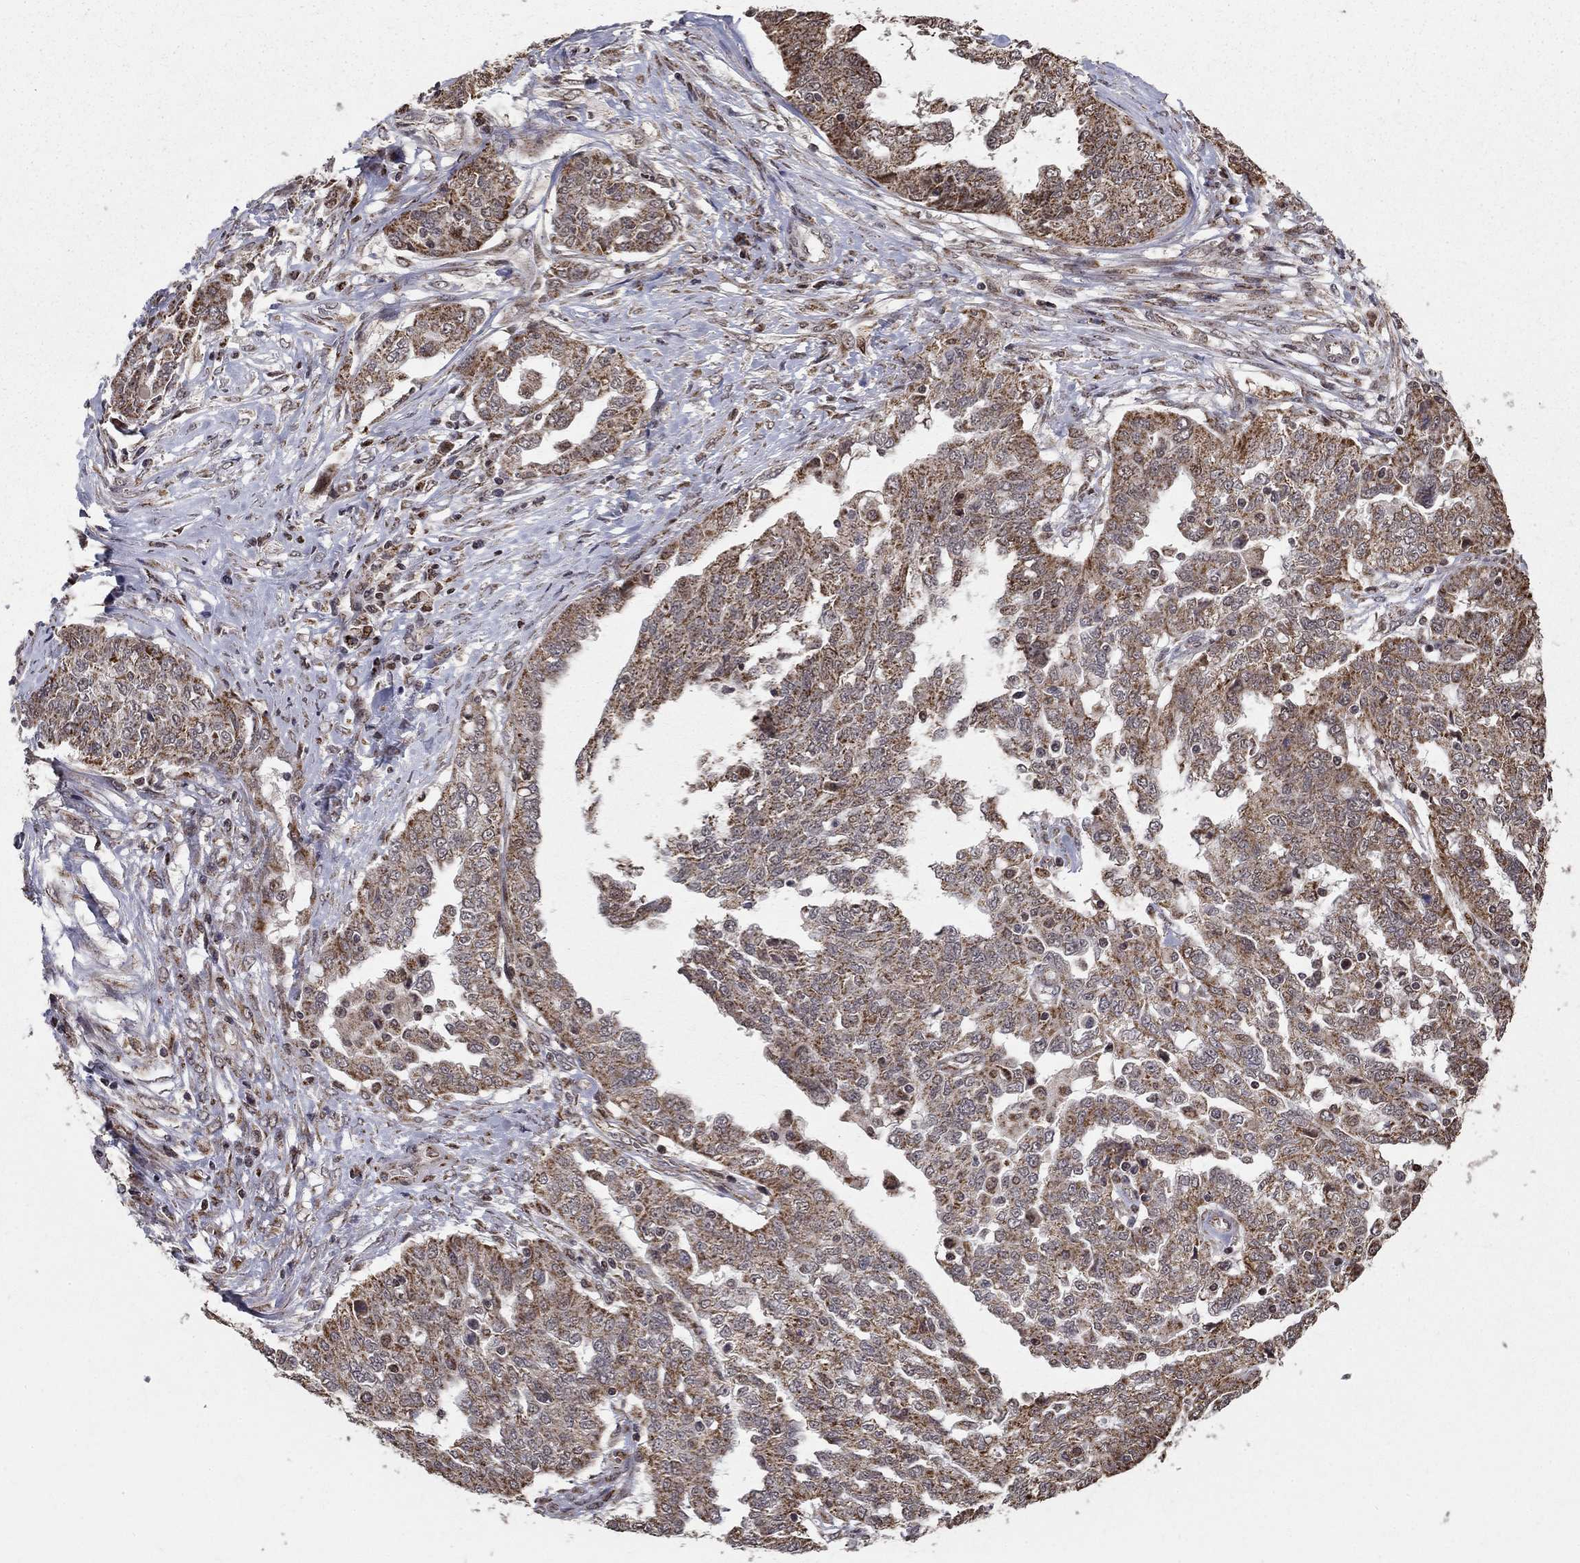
{"staining": {"intensity": "moderate", "quantity": ">75%", "location": "cytoplasmic/membranous"}, "tissue": "ovarian cancer", "cell_type": "Tumor cells", "image_type": "cancer", "snomed": [{"axis": "morphology", "description": "Cystadenocarcinoma, serous, NOS"}, {"axis": "topography", "description": "Ovary"}], "caption": "Moderate cytoplasmic/membranous staining is seen in approximately >75% of tumor cells in ovarian serous cystadenocarcinoma. Nuclei are stained in blue.", "gene": "ACOT13", "patient": {"sex": "female", "age": 67}}